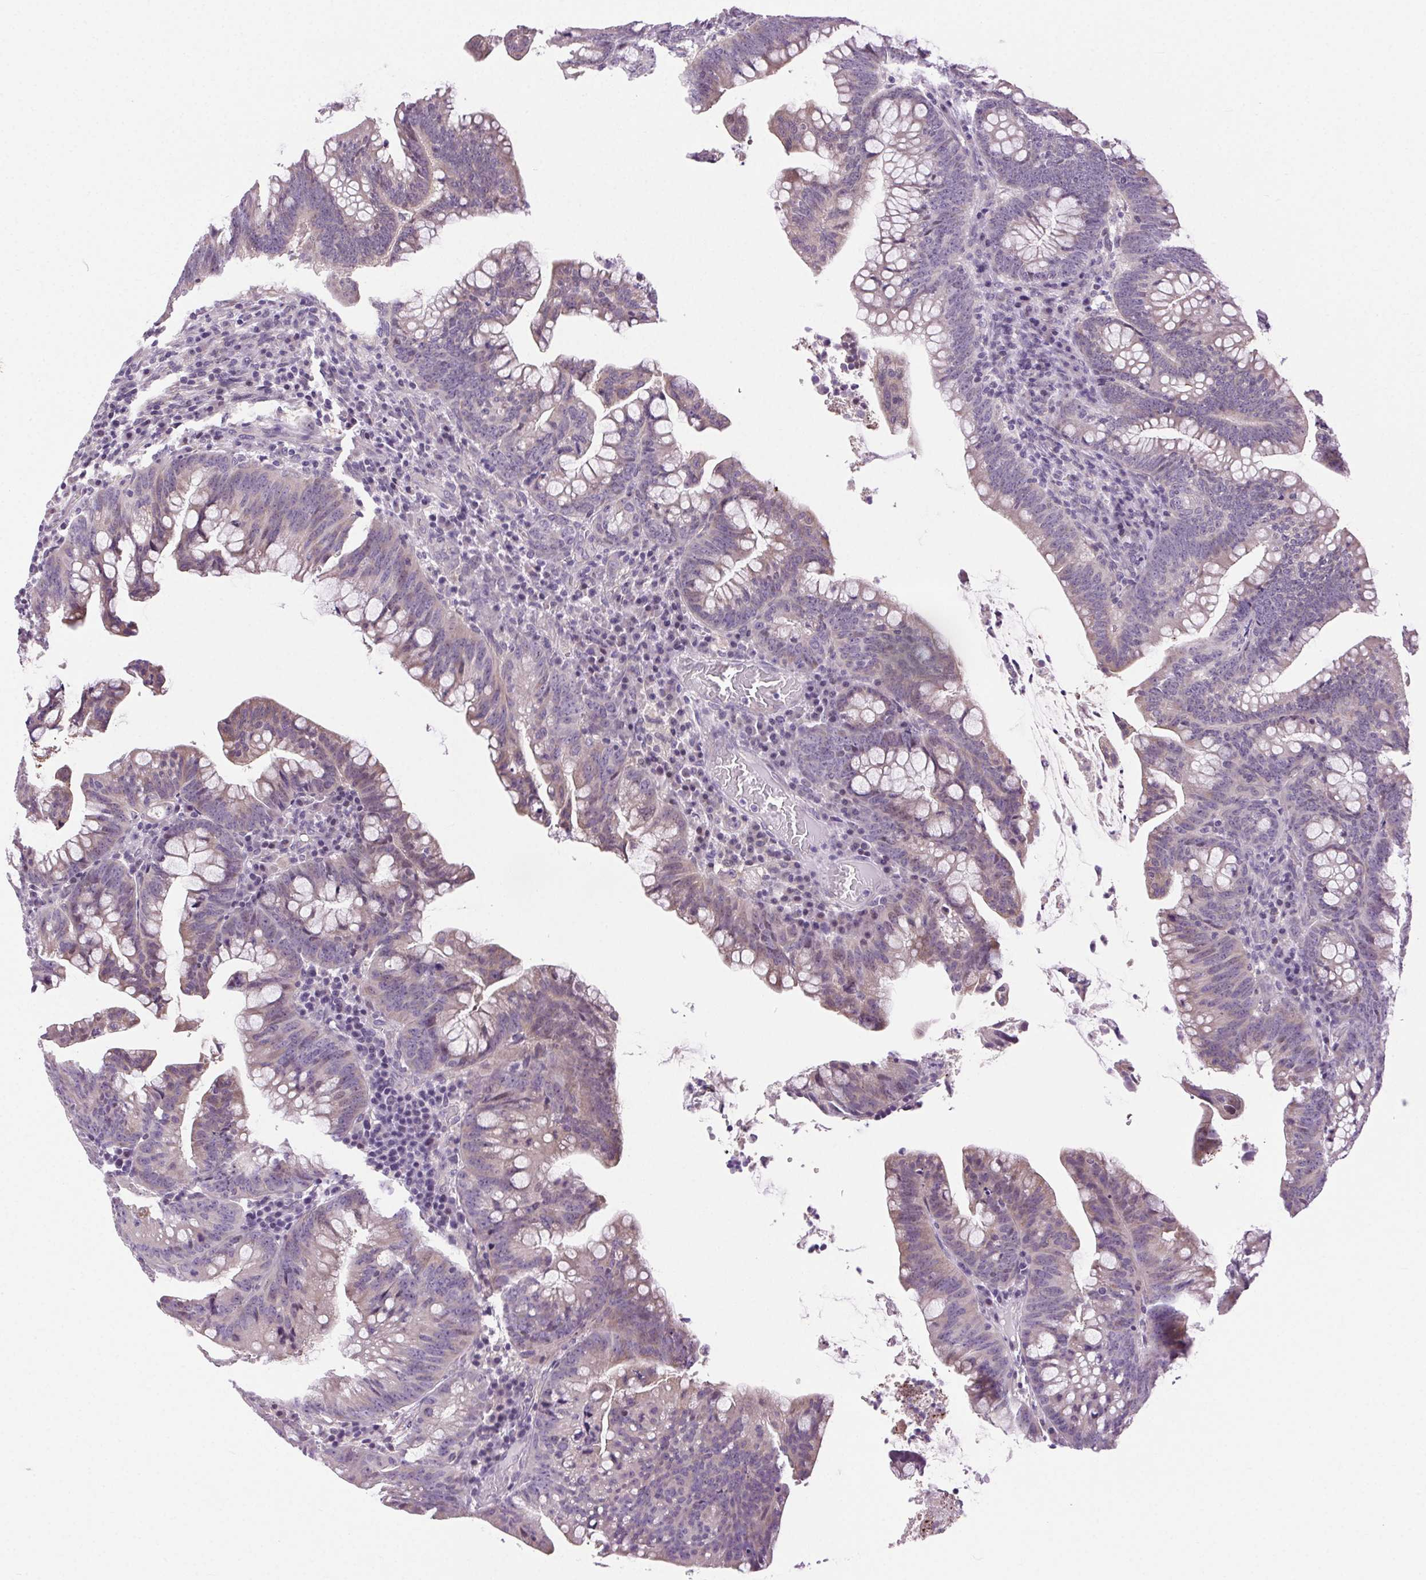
{"staining": {"intensity": "weak", "quantity": "<25%", "location": "cytoplasmic/membranous"}, "tissue": "colorectal cancer", "cell_type": "Tumor cells", "image_type": "cancer", "snomed": [{"axis": "morphology", "description": "Adenocarcinoma, NOS"}, {"axis": "topography", "description": "Colon"}], "caption": "A histopathology image of human colorectal adenocarcinoma is negative for staining in tumor cells. (IHC, brightfield microscopy, high magnification).", "gene": "SYT11", "patient": {"sex": "male", "age": 62}}